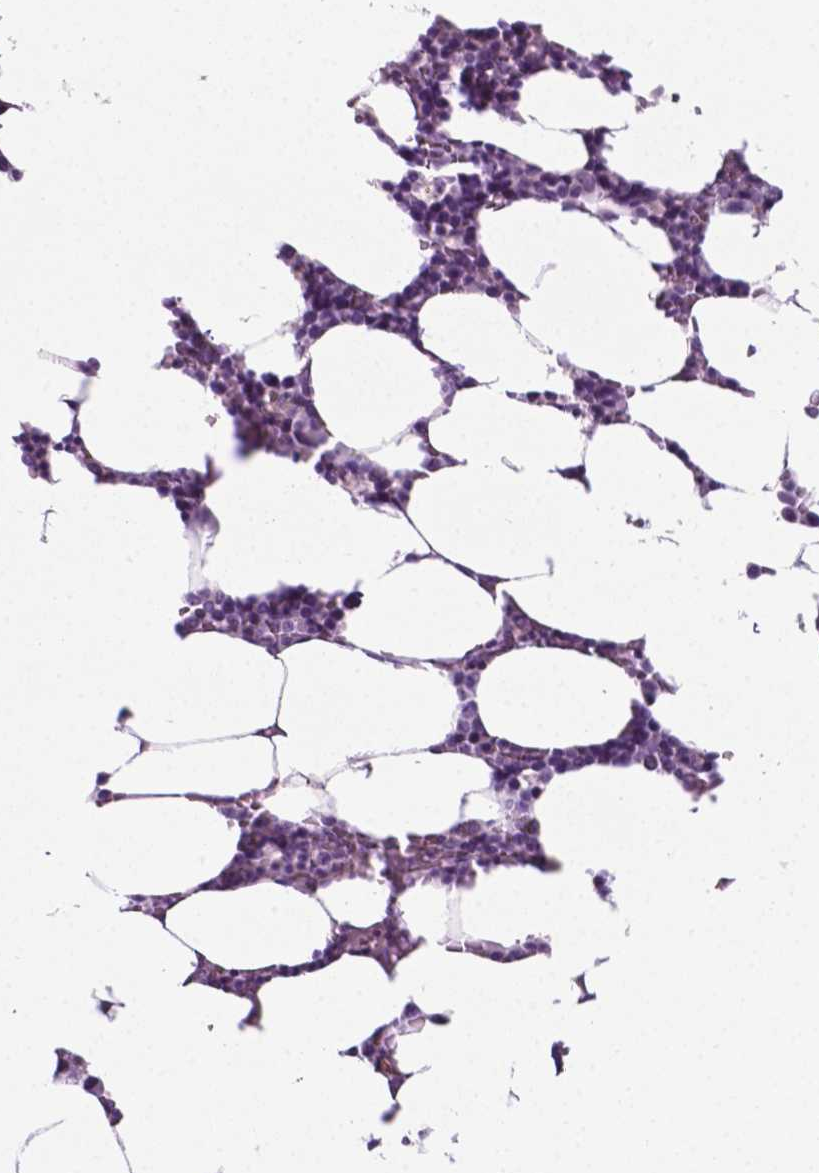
{"staining": {"intensity": "moderate", "quantity": "<25%", "location": "nuclear"}, "tissue": "bone marrow", "cell_type": "Hematopoietic cells", "image_type": "normal", "snomed": [{"axis": "morphology", "description": "Normal tissue, NOS"}, {"axis": "topography", "description": "Bone marrow"}], "caption": "The micrograph displays immunohistochemical staining of unremarkable bone marrow. There is moderate nuclear expression is identified in about <25% of hematopoietic cells. (brown staining indicates protein expression, while blue staining denotes nuclei).", "gene": "PHGR1", "patient": {"sex": "female", "age": 52}}